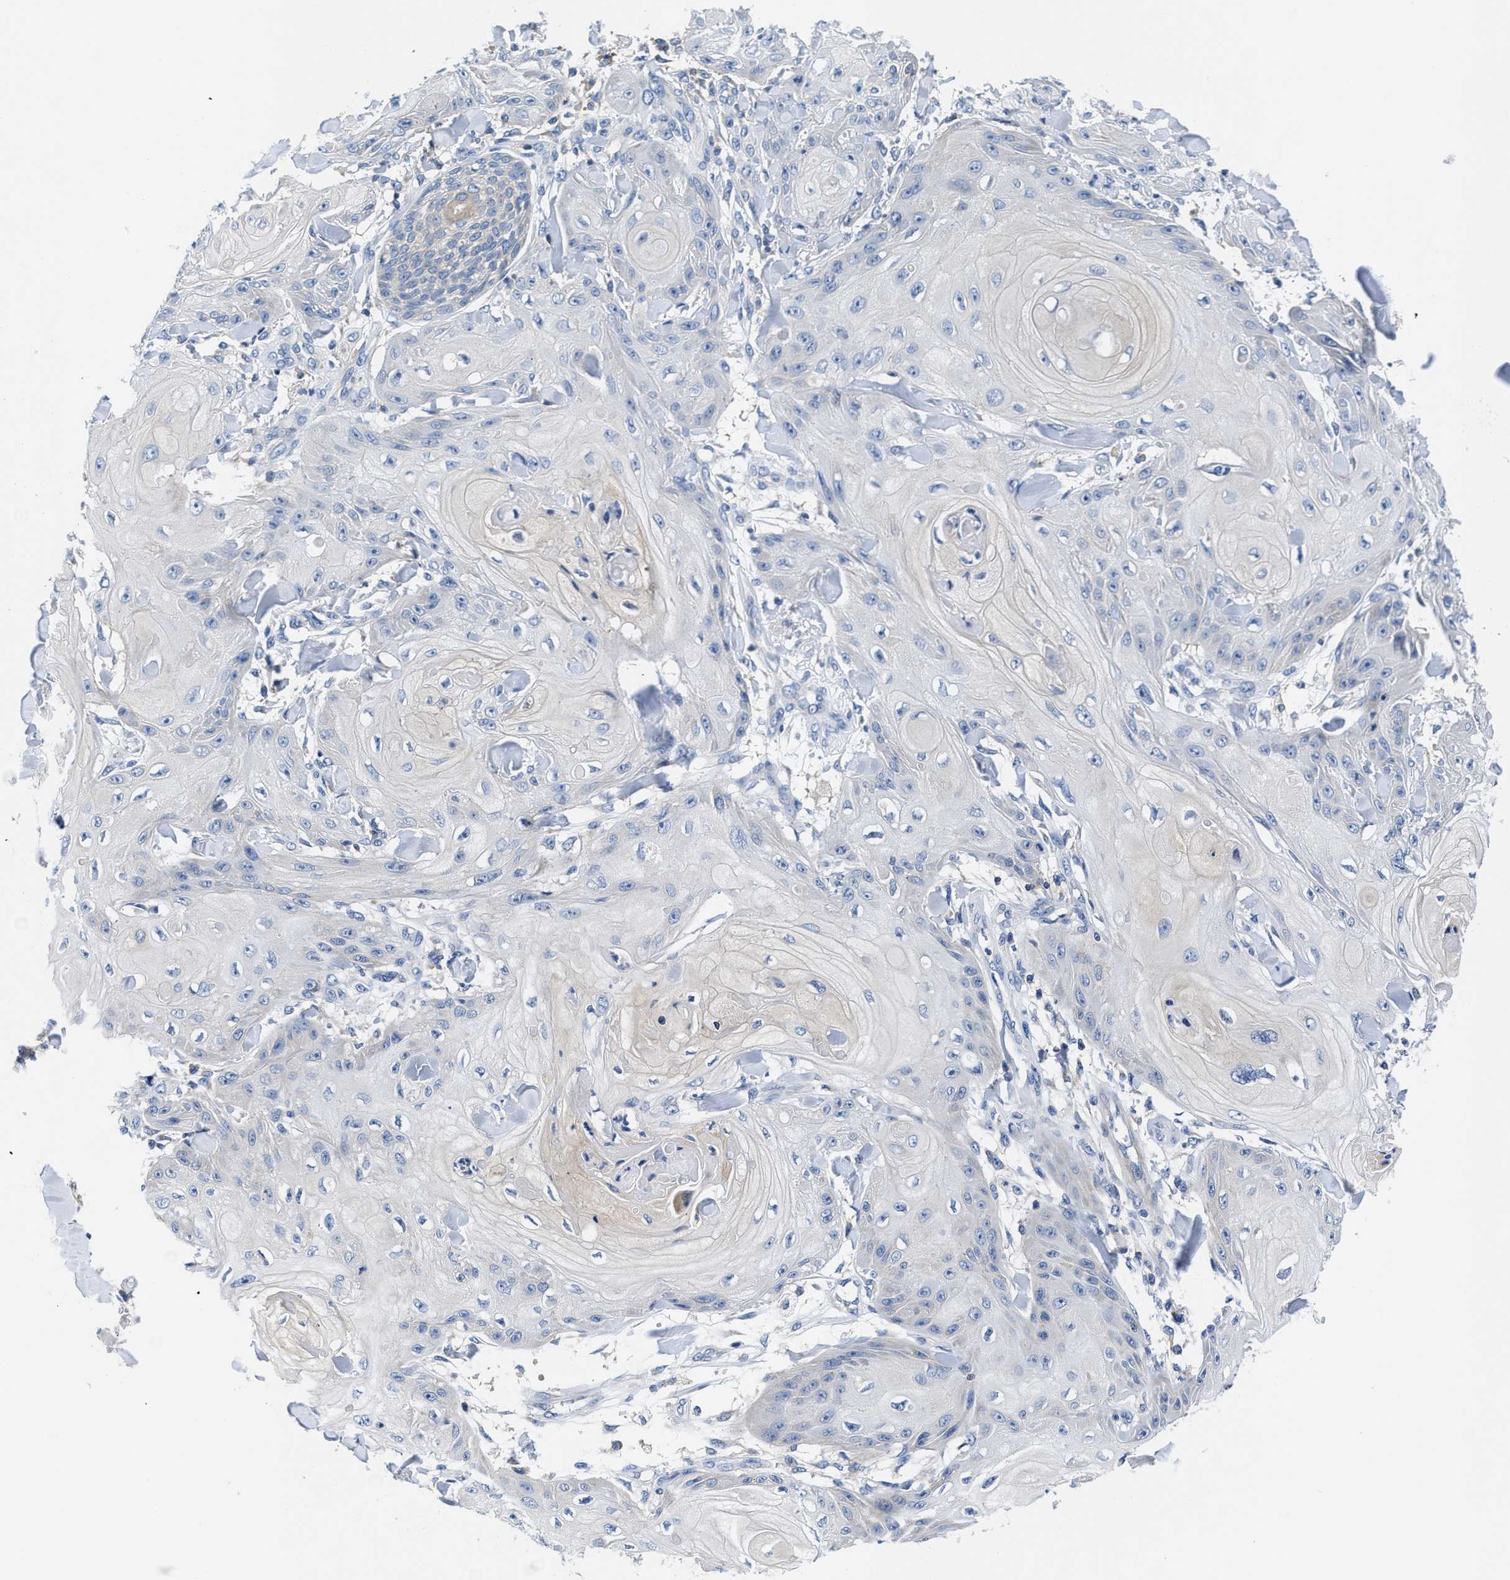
{"staining": {"intensity": "negative", "quantity": "none", "location": "none"}, "tissue": "skin cancer", "cell_type": "Tumor cells", "image_type": "cancer", "snomed": [{"axis": "morphology", "description": "Squamous cell carcinoma, NOS"}, {"axis": "topography", "description": "Skin"}], "caption": "Photomicrograph shows no protein expression in tumor cells of skin cancer (squamous cell carcinoma) tissue.", "gene": "PHLPP1", "patient": {"sex": "male", "age": 74}}